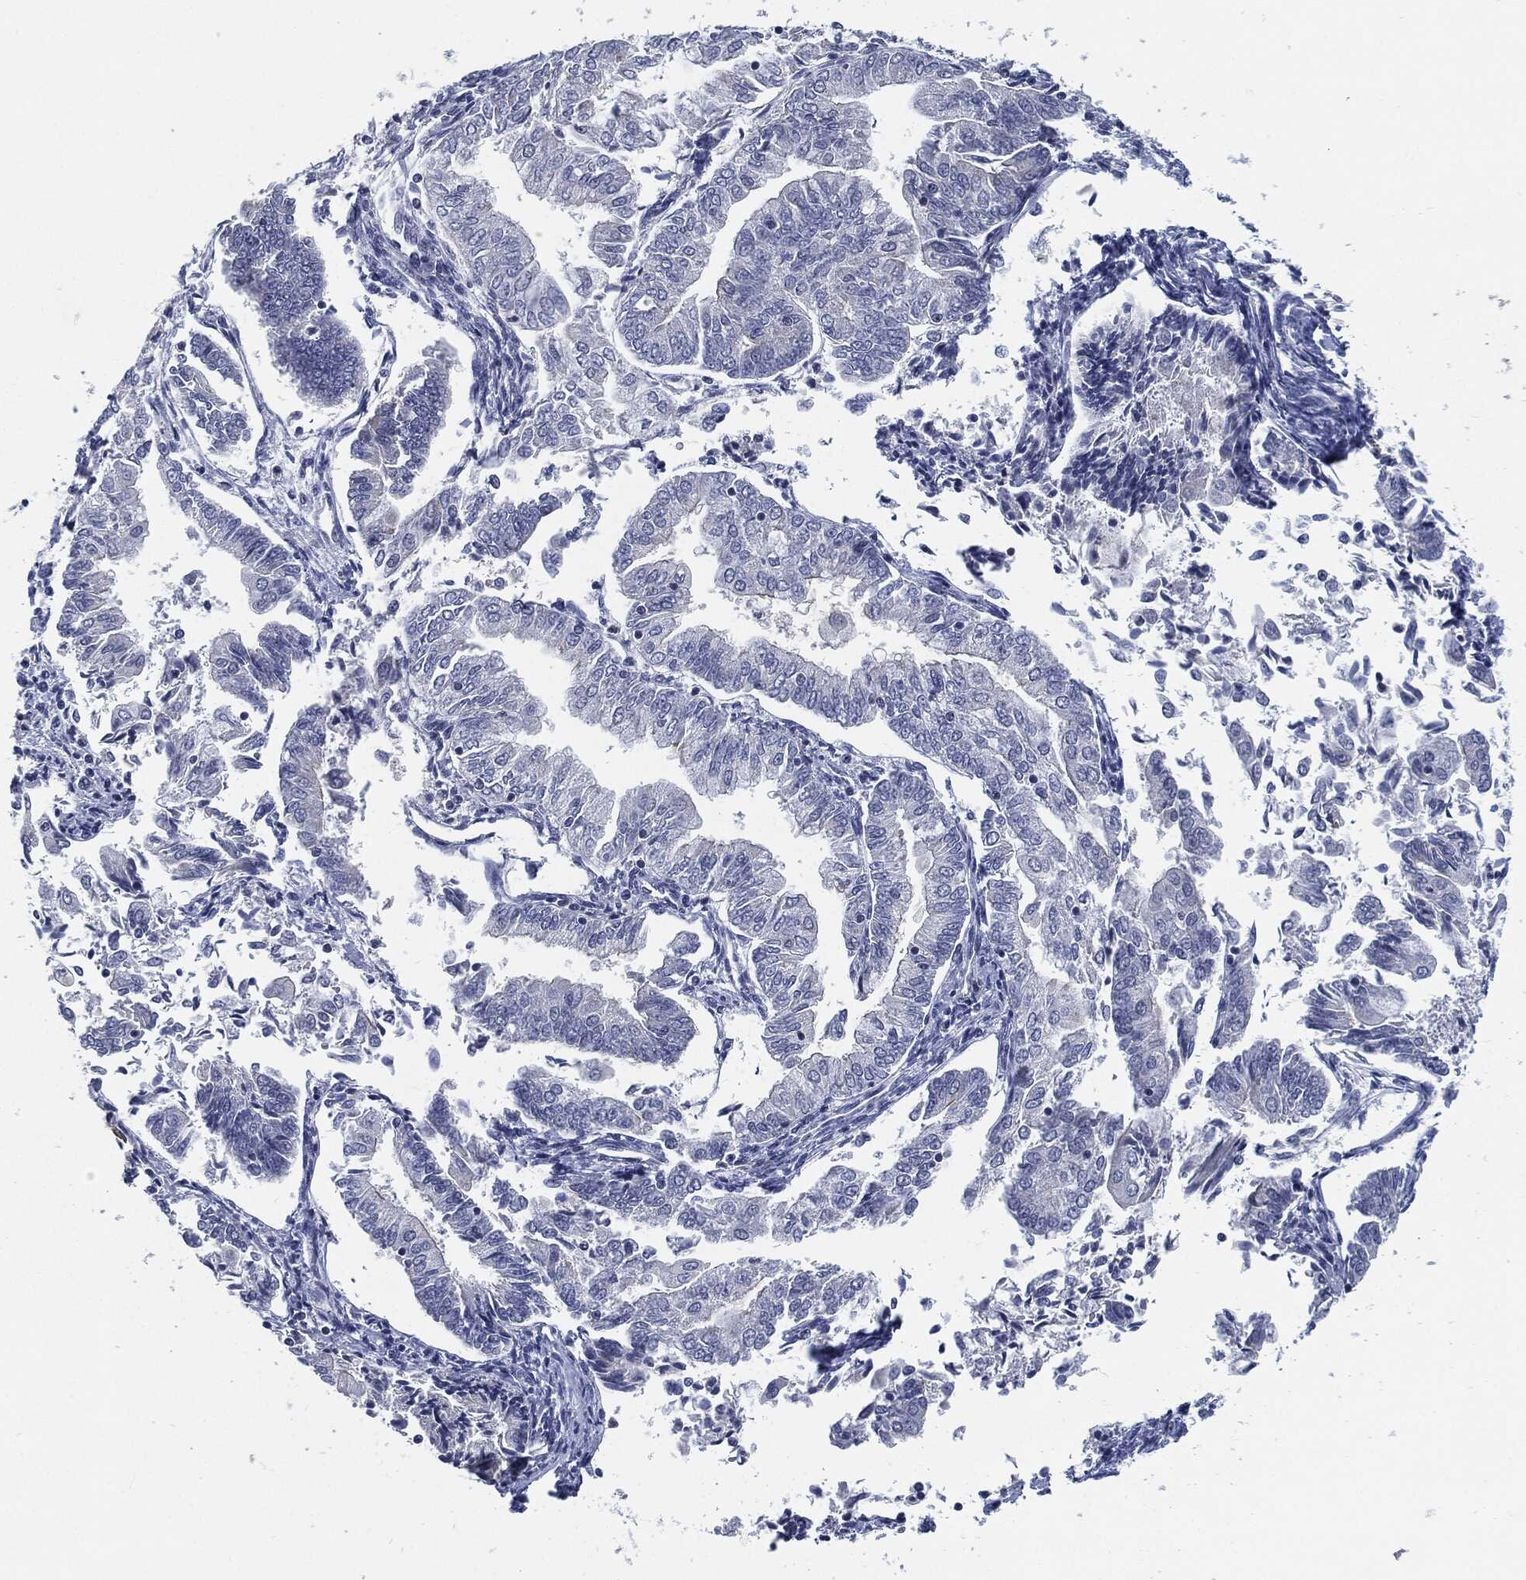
{"staining": {"intensity": "negative", "quantity": "none", "location": "none"}, "tissue": "endometrial cancer", "cell_type": "Tumor cells", "image_type": "cancer", "snomed": [{"axis": "morphology", "description": "Adenocarcinoma, NOS"}, {"axis": "topography", "description": "Endometrium"}], "caption": "Adenocarcinoma (endometrial) stained for a protein using IHC reveals no expression tumor cells.", "gene": "PROM1", "patient": {"sex": "female", "age": 56}}